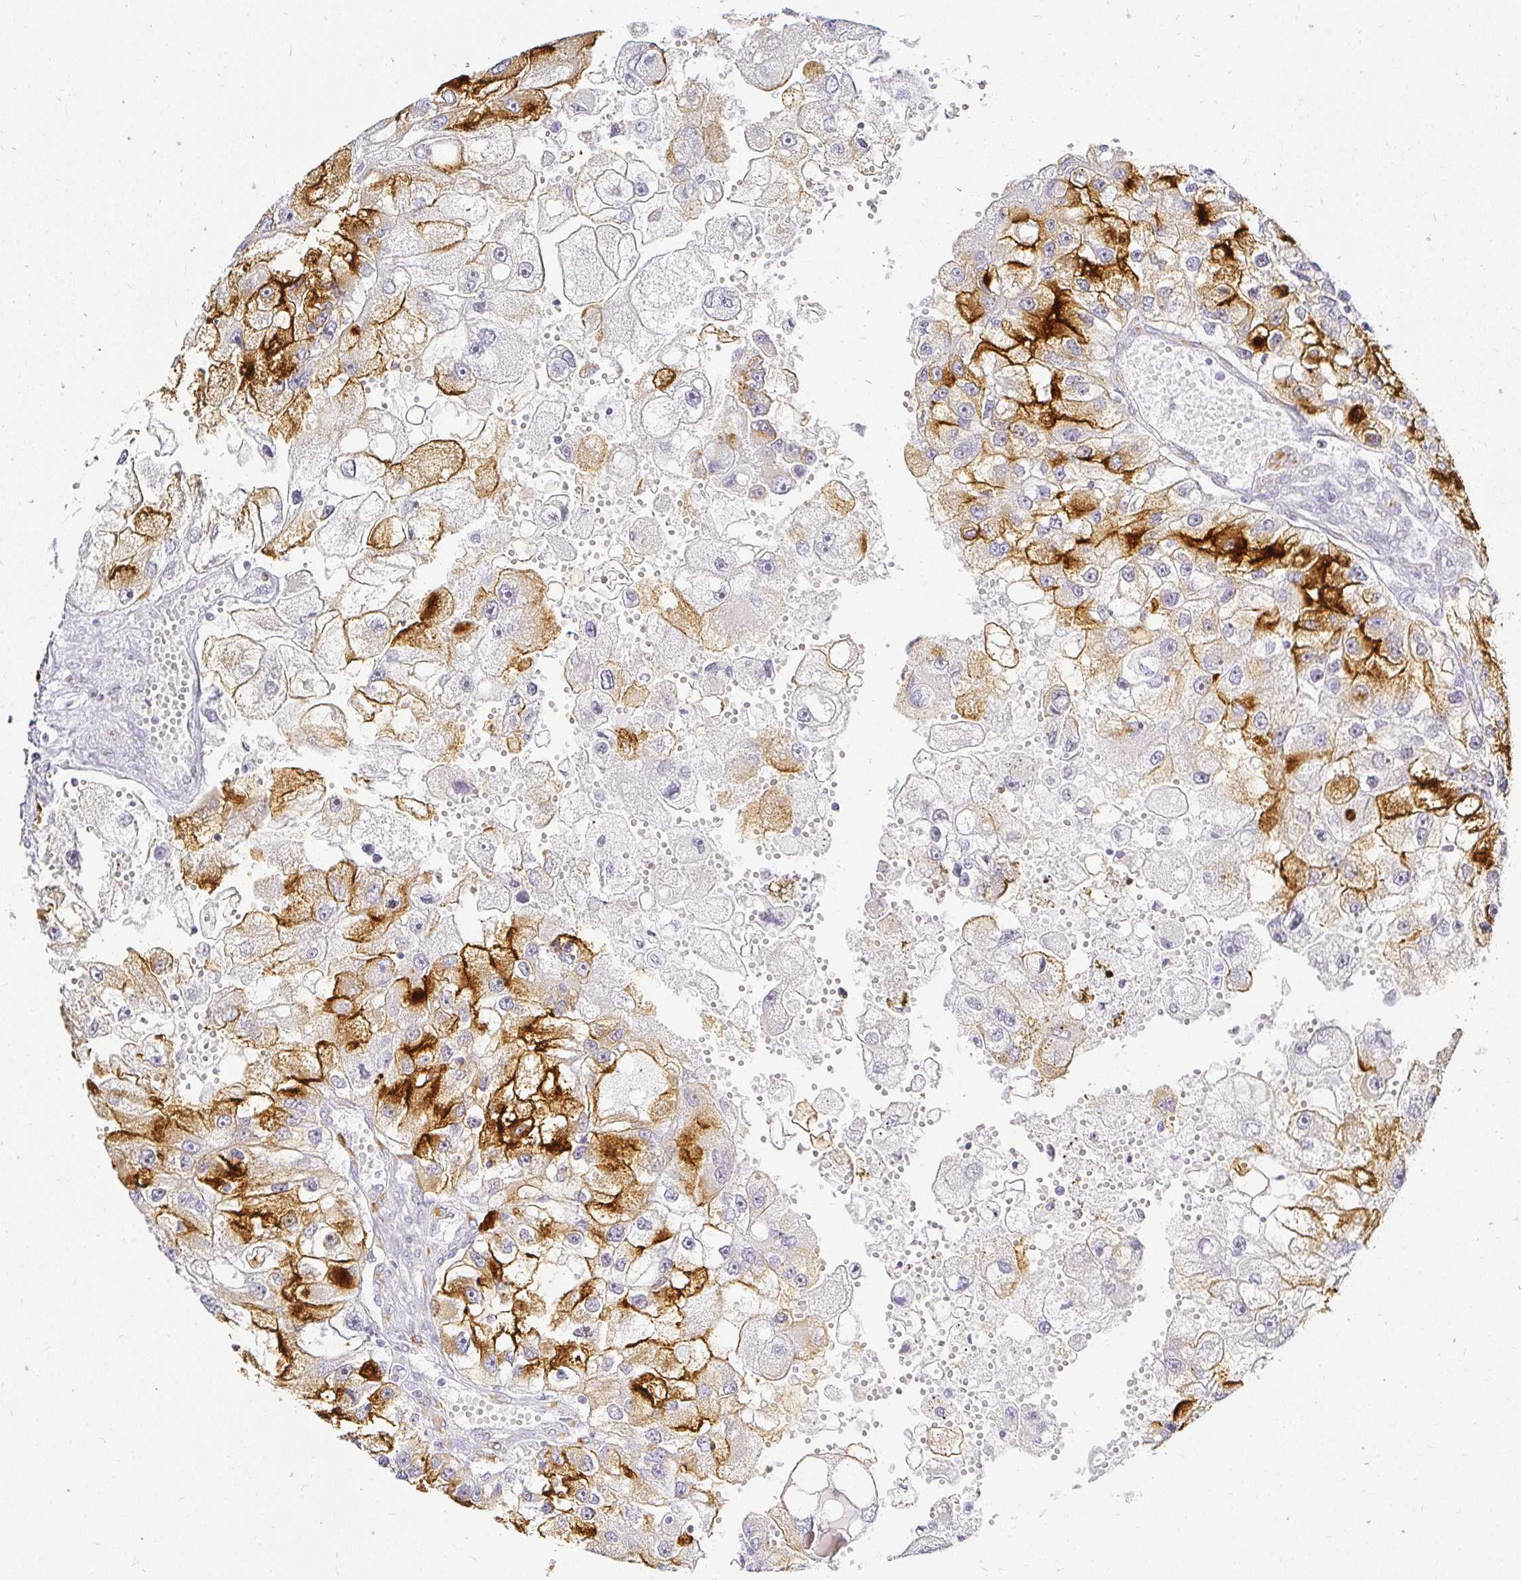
{"staining": {"intensity": "strong", "quantity": "25%-75%", "location": "cytoplasmic/membranous"}, "tissue": "renal cancer", "cell_type": "Tumor cells", "image_type": "cancer", "snomed": [{"axis": "morphology", "description": "Adenocarcinoma, NOS"}, {"axis": "topography", "description": "Kidney"}], "caption": "This is a histology image of IHC staining of renal cancer, which shows strong positivity in the cytoplasmic/membranous of tumor cells.", "gene": "ACAN", "patient": {"sex": "male", "age": 63}}